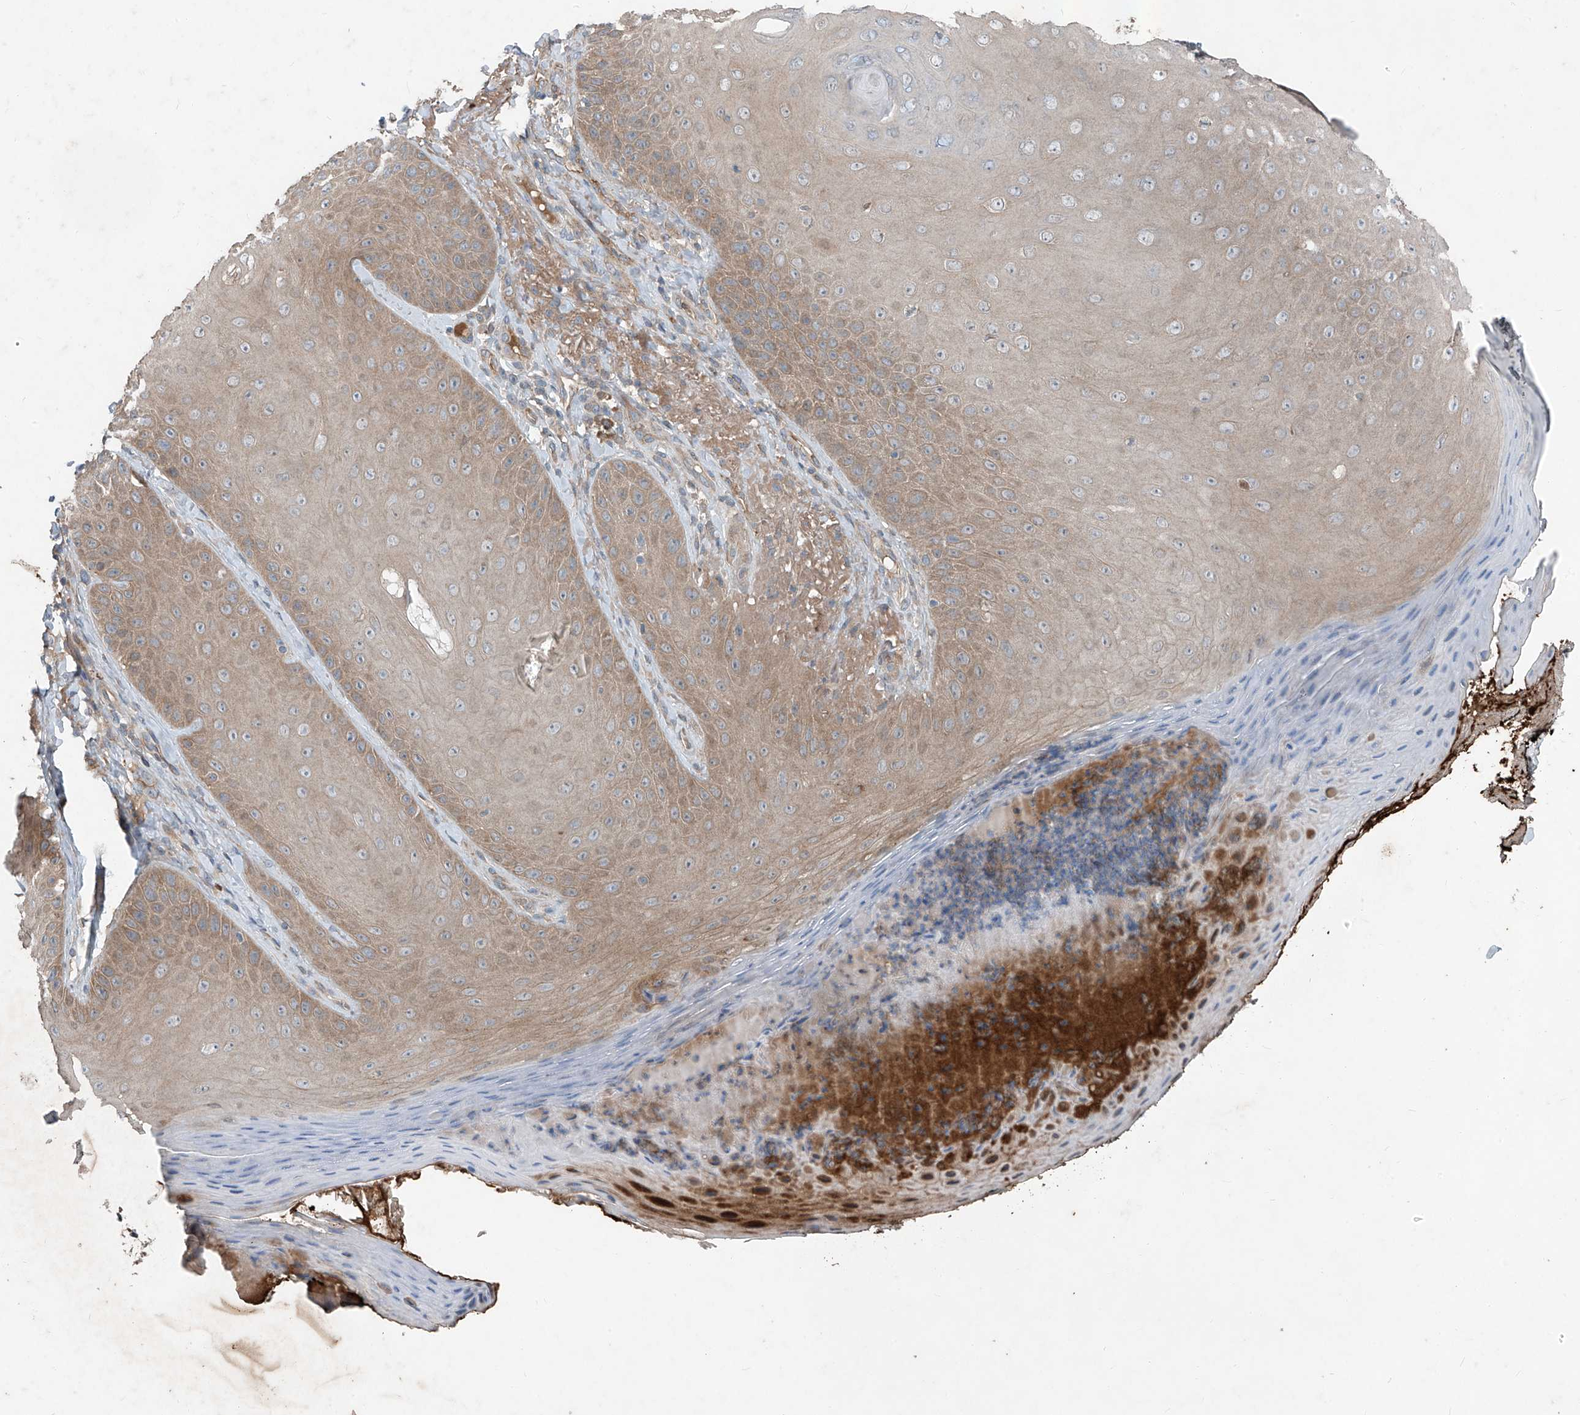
{"staining": {"intensity": "weak", "quantity": ">75%", "location": "cytoplasmic/membranous"}, "tissue": "skin", "cell_type": "Fibroblasts", "image_type": "normal", "snomed": [{"axis": "morphology", "description": "Normal tissue, NOS"}, {"axis": "topography", "description": "Skin"}], "caption": "Protein staining of normal skin reveals weak cytoplasmic/membranous staining in approximately >75% of fibroblasts.", "gene": "FOXRED2", "patient": {"sex": "male", "age": 57}}